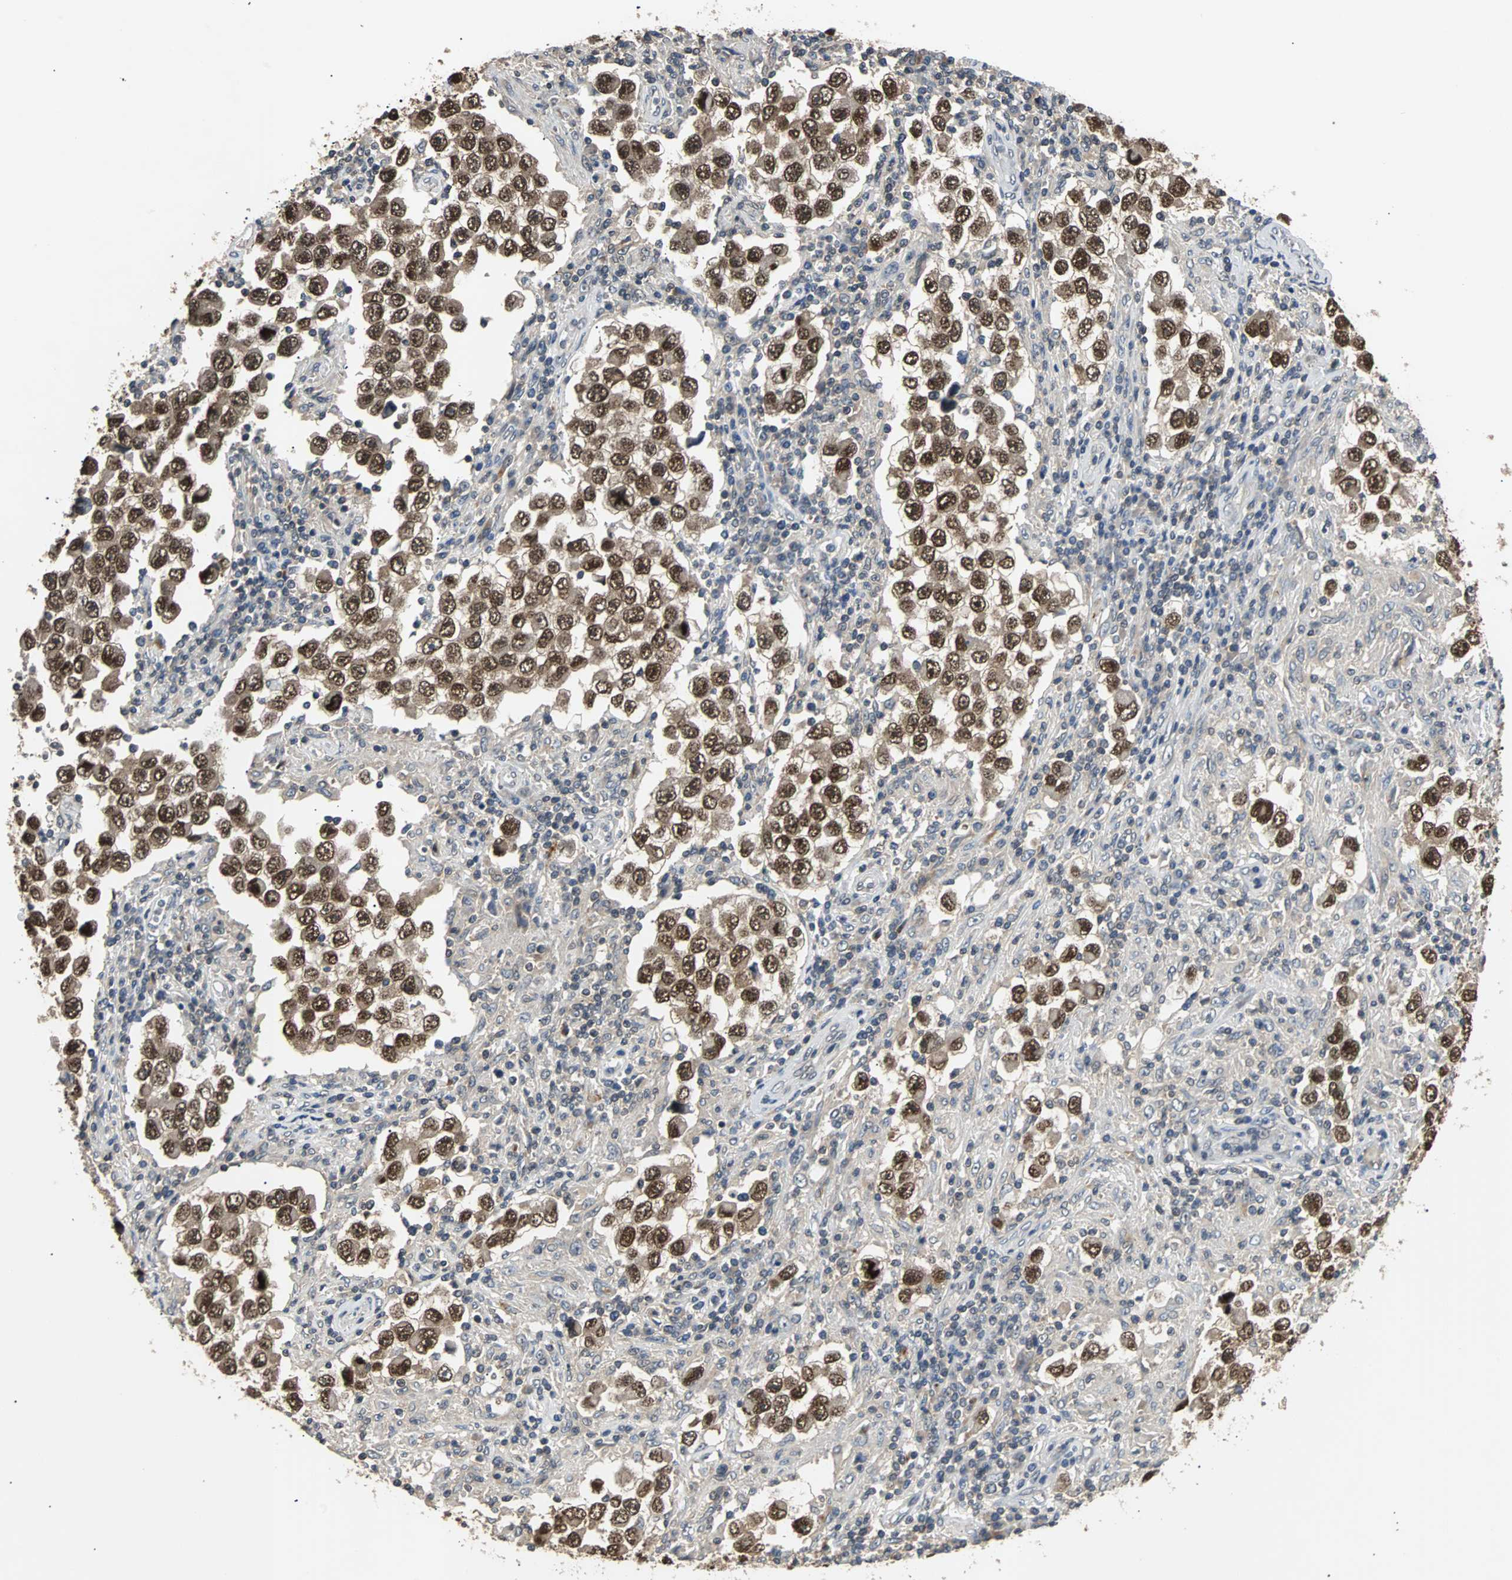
{"staining": {"intensity": "strong", "quantity": ">75%", "location": "cytoplasmic/membranous,nuclear"}, "tissue": "testis cancer", "cell_type": "Tumor cells", "image_type": "cancer", "snomed": [{"axis": "morphology", "description": "Carcinoma, Embryonal, NOS"}, {"axis": "topography", "description": "Testis"}], "caption": "Immunohistochemical staining of testis cancer displays high levels of strong cytoplasmic/membranous and nuclear protein positivity in about >75% of tumor cells.", "gene": "PHC1", "patient": {"sex": "male", "age": 21}}